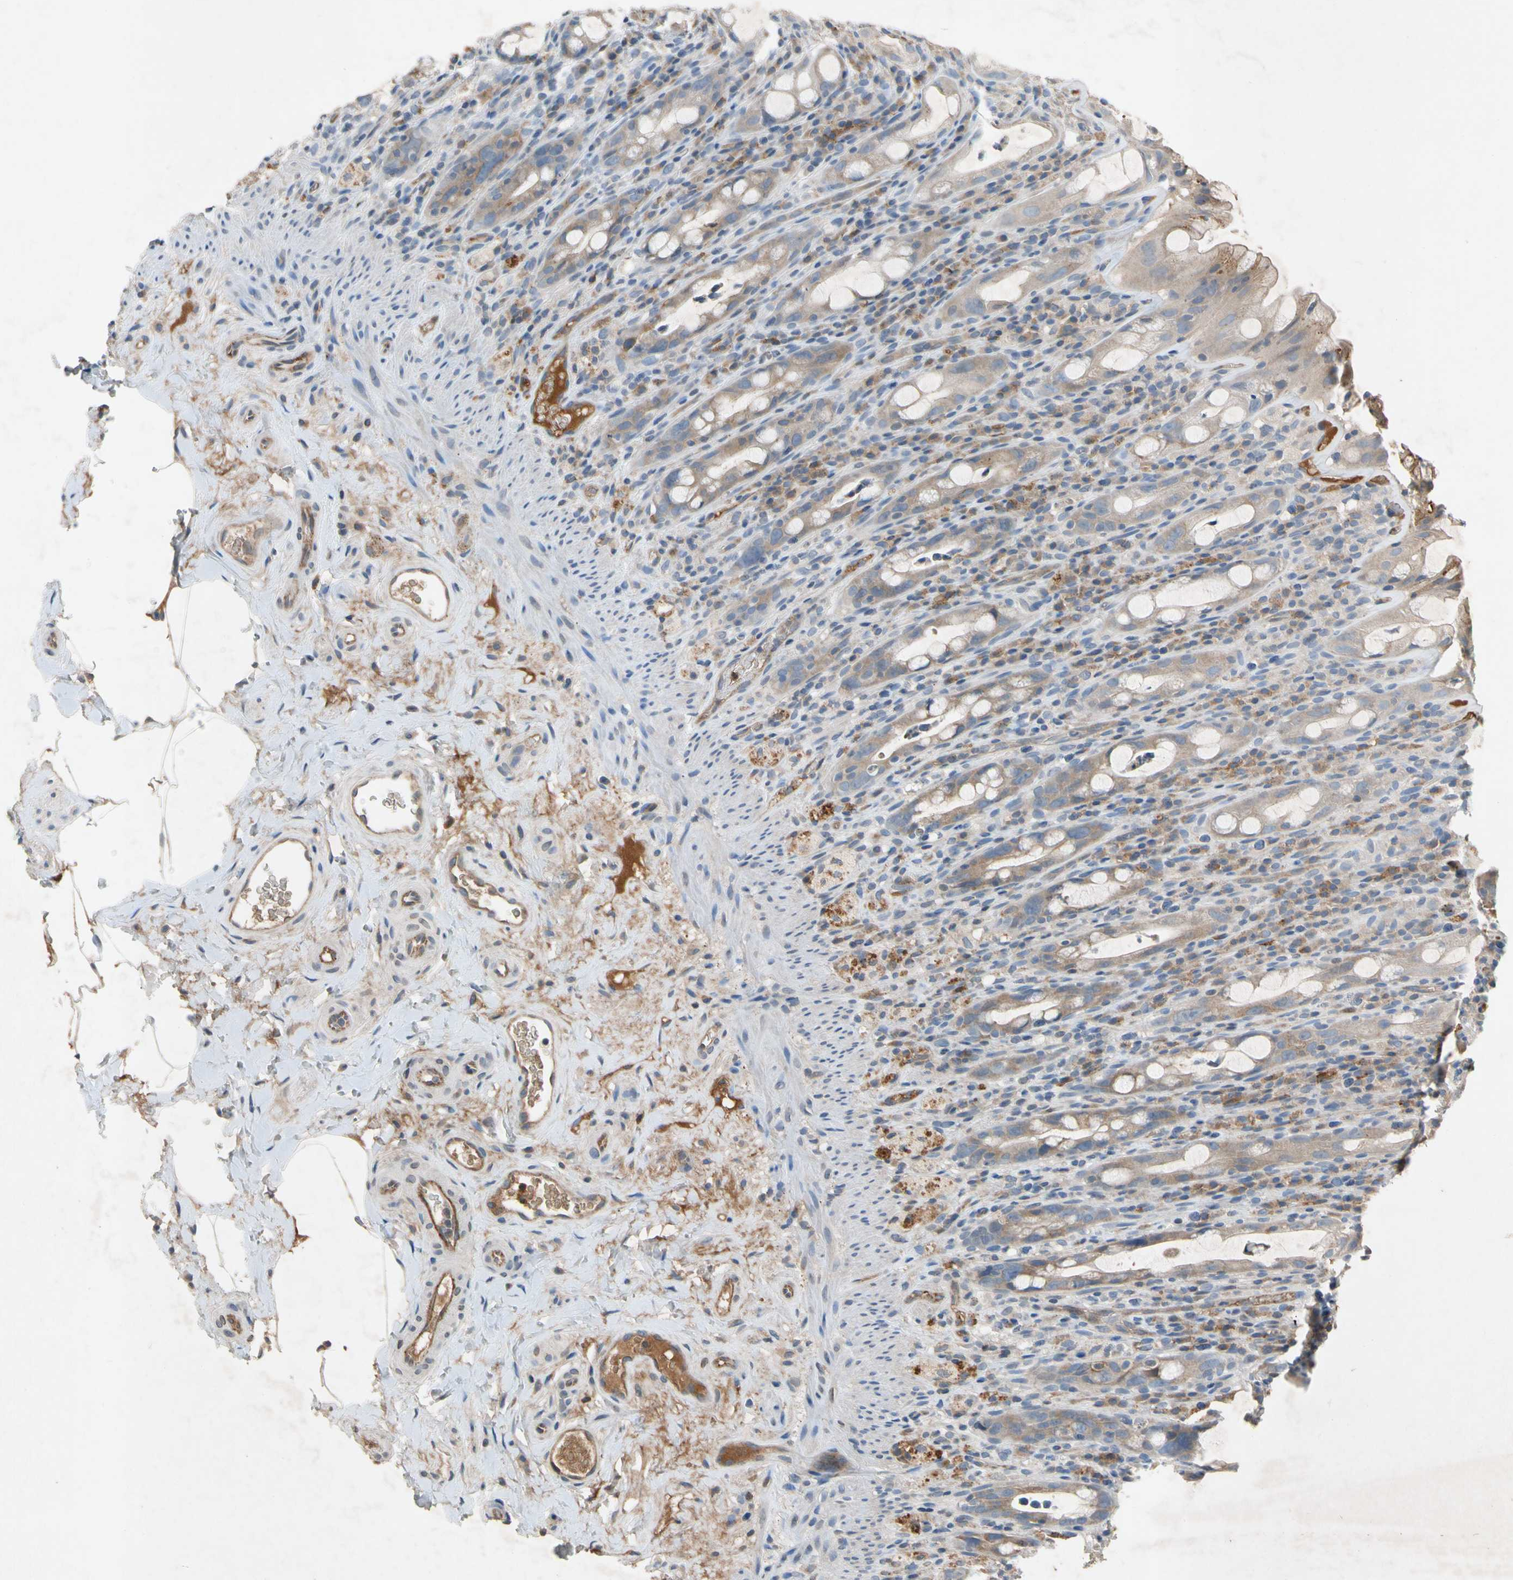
{"staining": {"intensity": "moderate", "quantity": ">75%", "location": "cytoplasmic/membranous"}, "tissue": "rectum", "cell_type": "Glandular cells", "image_type": "normal", "snomed": [{"axis": "morphology", "description": "Normal tissue, NOS"}, {"axis": "topography", "description": "Rectum"}], "caption": "Rectum stained with a protein marker displays moderate staining in glandular cells.", "gene": "NDFIP2", "patient": {"sex": "male", "age": 44}}